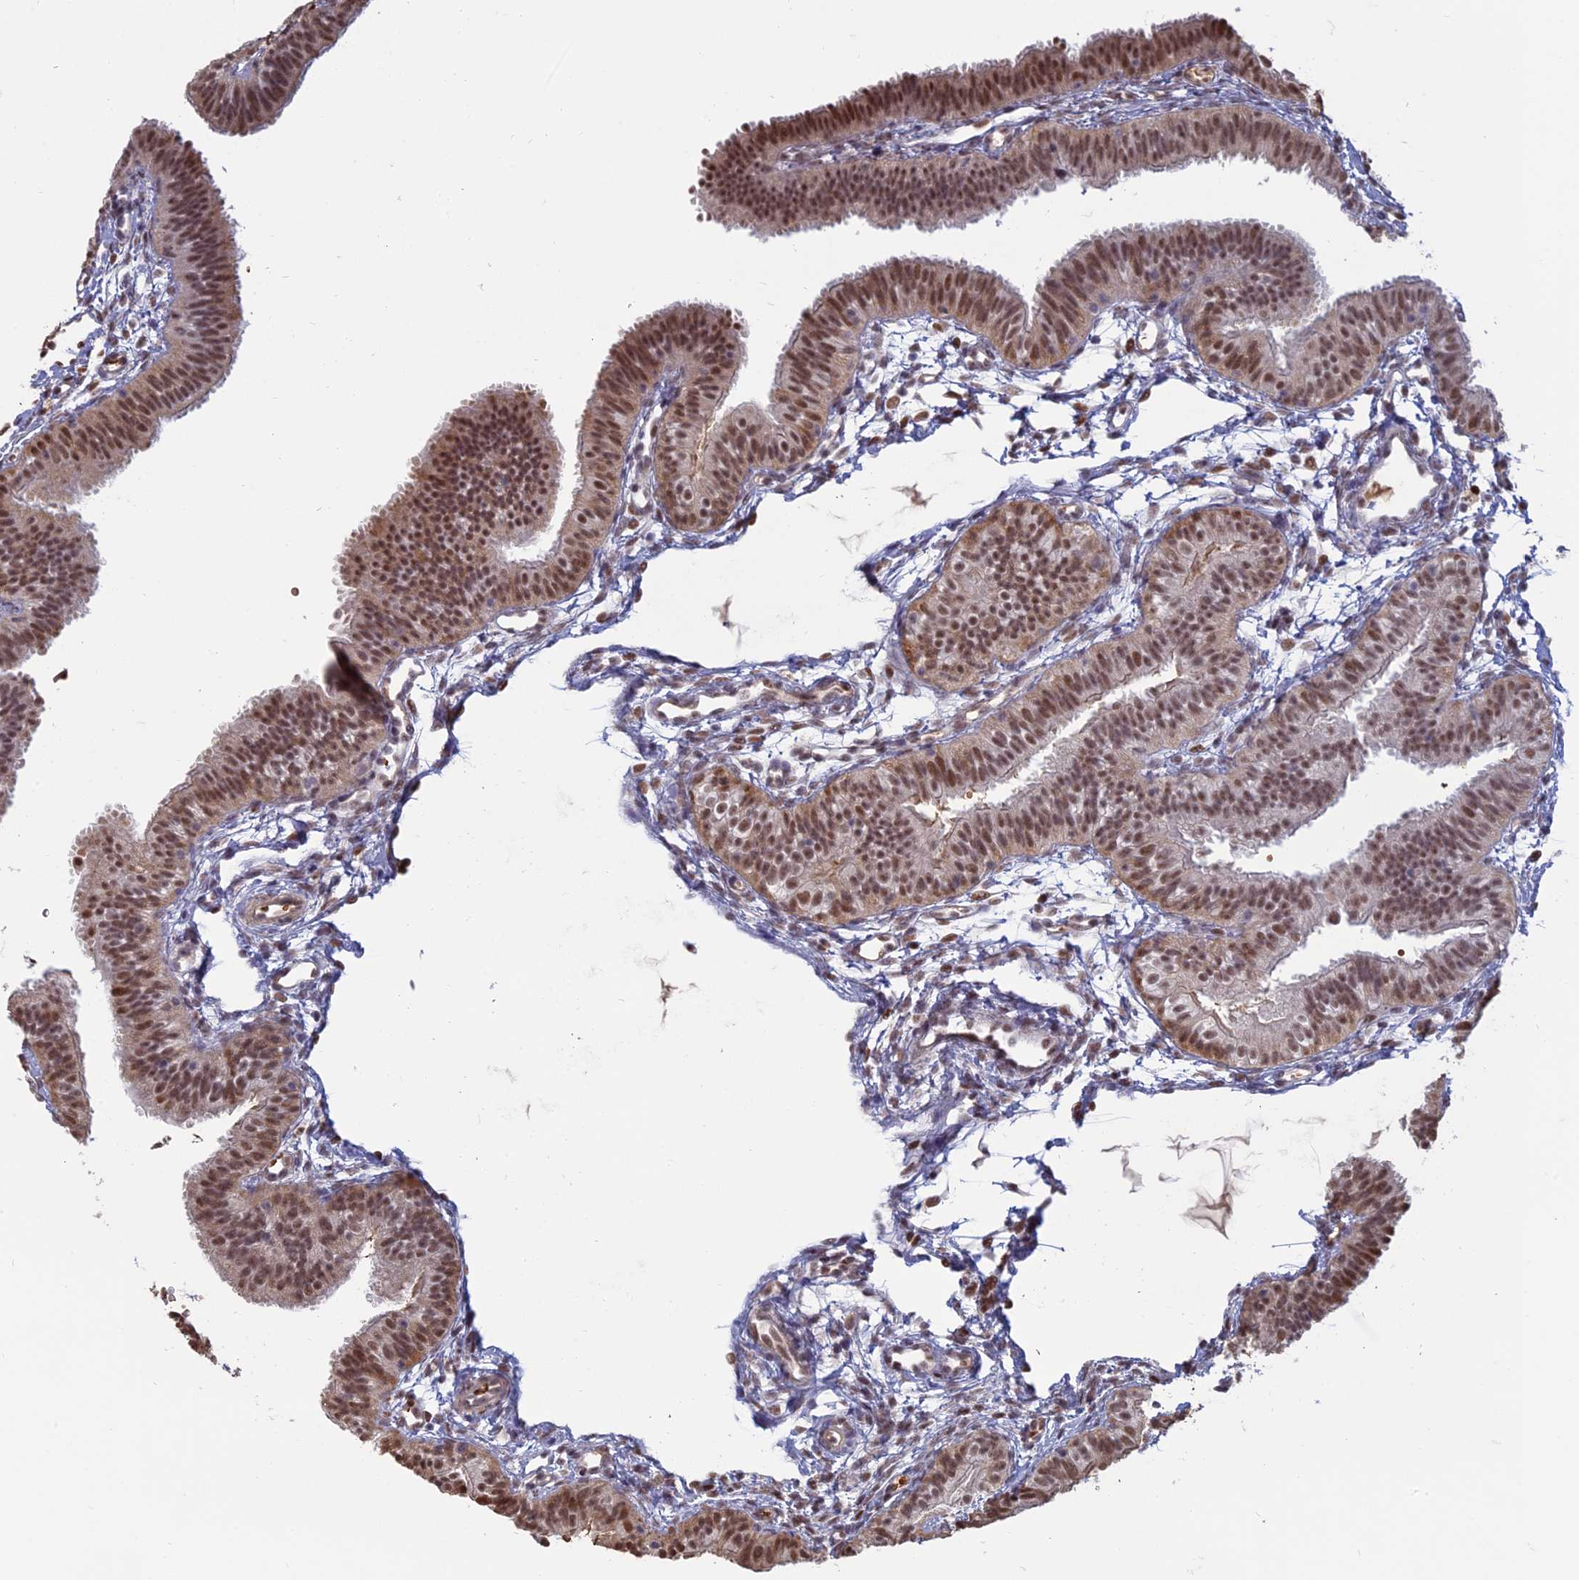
{"staining": {"intensity": "moderate", "quantity": ">75%", "location": "nuclear"}, "tissue": "fallopian tube", "cell_type": "Glandular cells", "image_type": "normal", "snomed": [{"axis": "morphology", "description": "Normal tissue, NOS"}, {"axis": "topography", "description": "Fallopian tube"}], "caption": "Immunohistochemistry (IHC) (DAB (3,3'-diaminobenzidine)) staining of unremarkable human fallopian tube displays moderate nuclear protein staining in about >75% of glandular cells.", "gene": "MFAP1", "patient": {"sex": "female", "age": 35}}